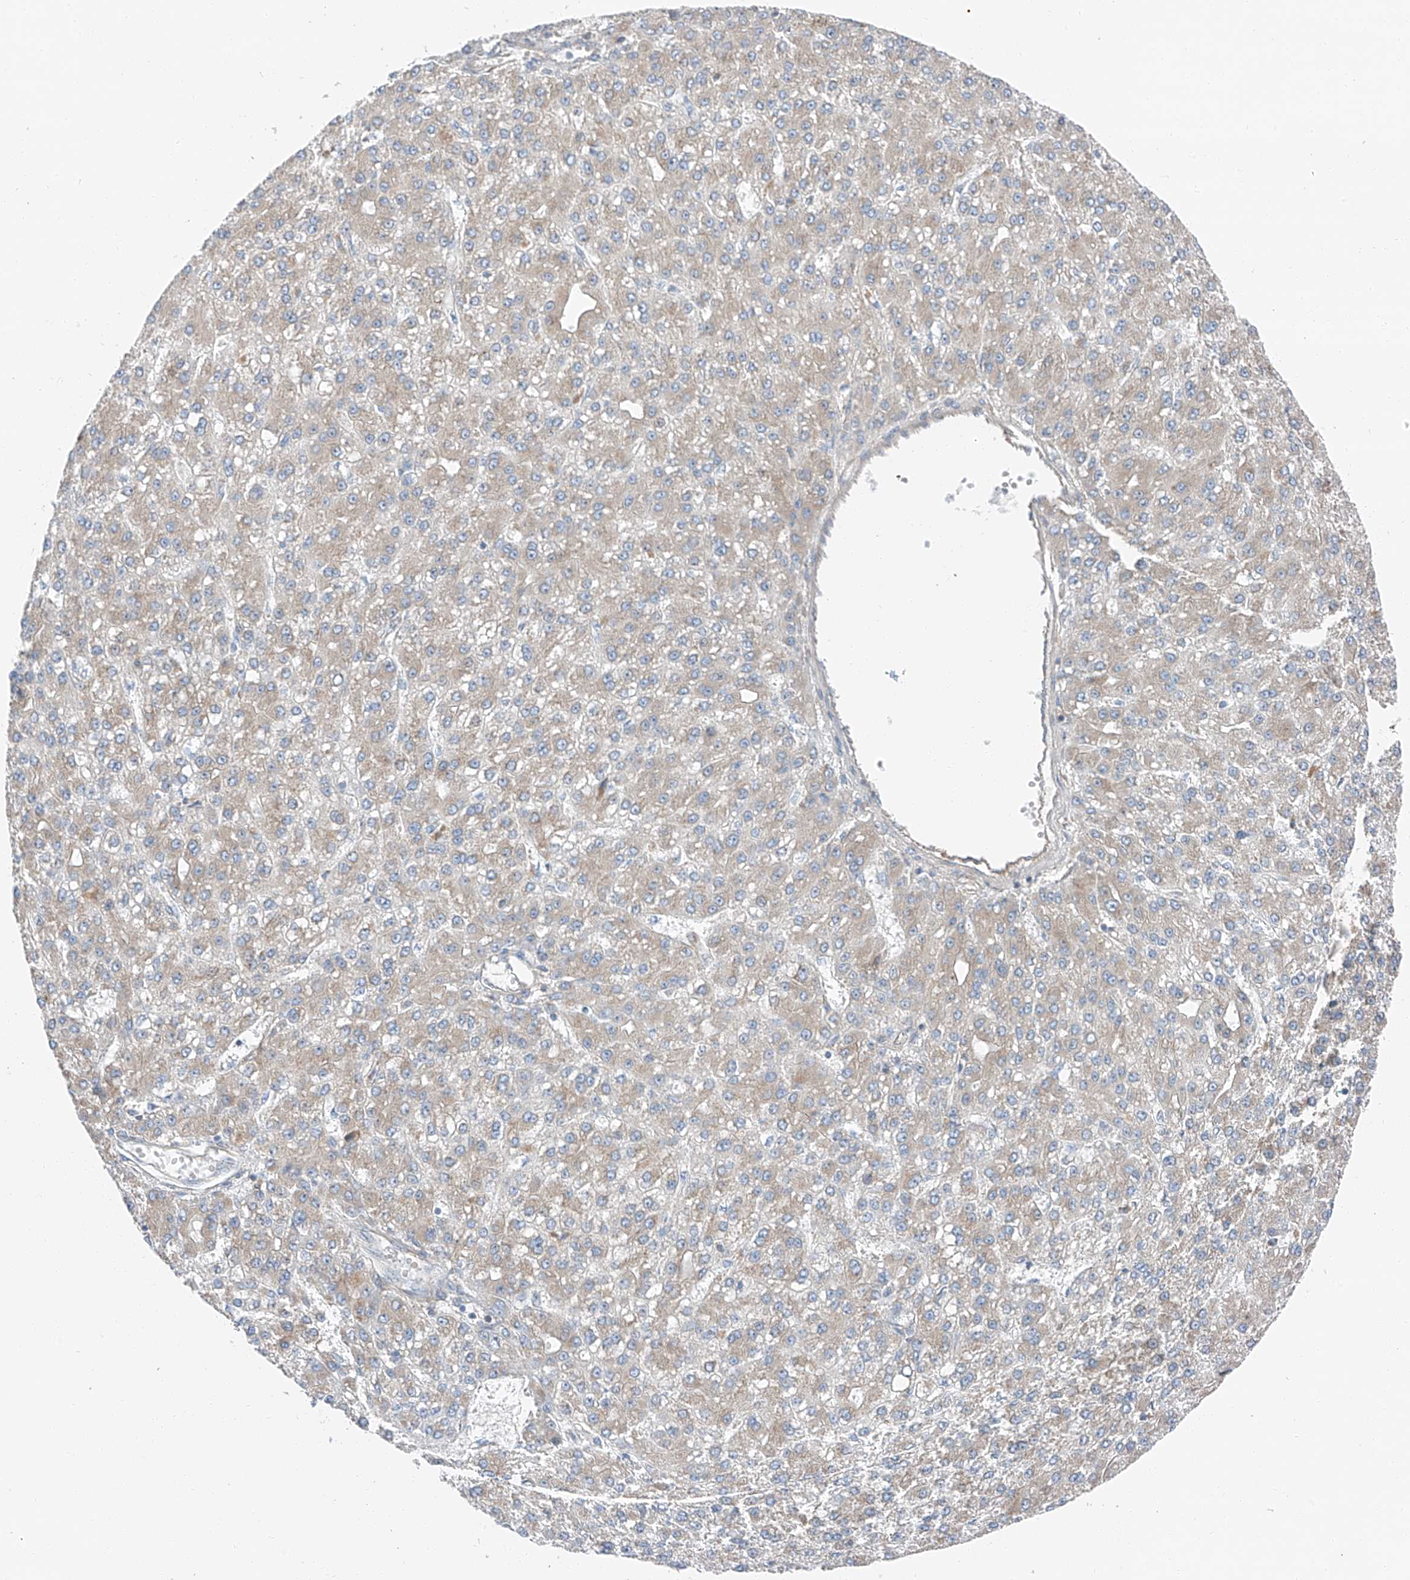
{"staining": {"intensity": "negative", "quantity": "none", "location": "none"}, "tissue": "liver cancer", "cell_type": "Tumor cells", "image_type": "cancer", "snomed": [{"axis": "morphology", "description": "Carcinoma, Hepatocellular, NOS"}, {"axis": "topography", "description": "Liver"}], "caption": "Immunohistochemistry (IHC) image of neoplastic tissue: human liver cancer (hepatocellular carcinoma) stained with DAB reveals no significant protein expression in tumor cells.", "gene": "ZC3H15", "patient": {"sex": "male", "age": 67}}